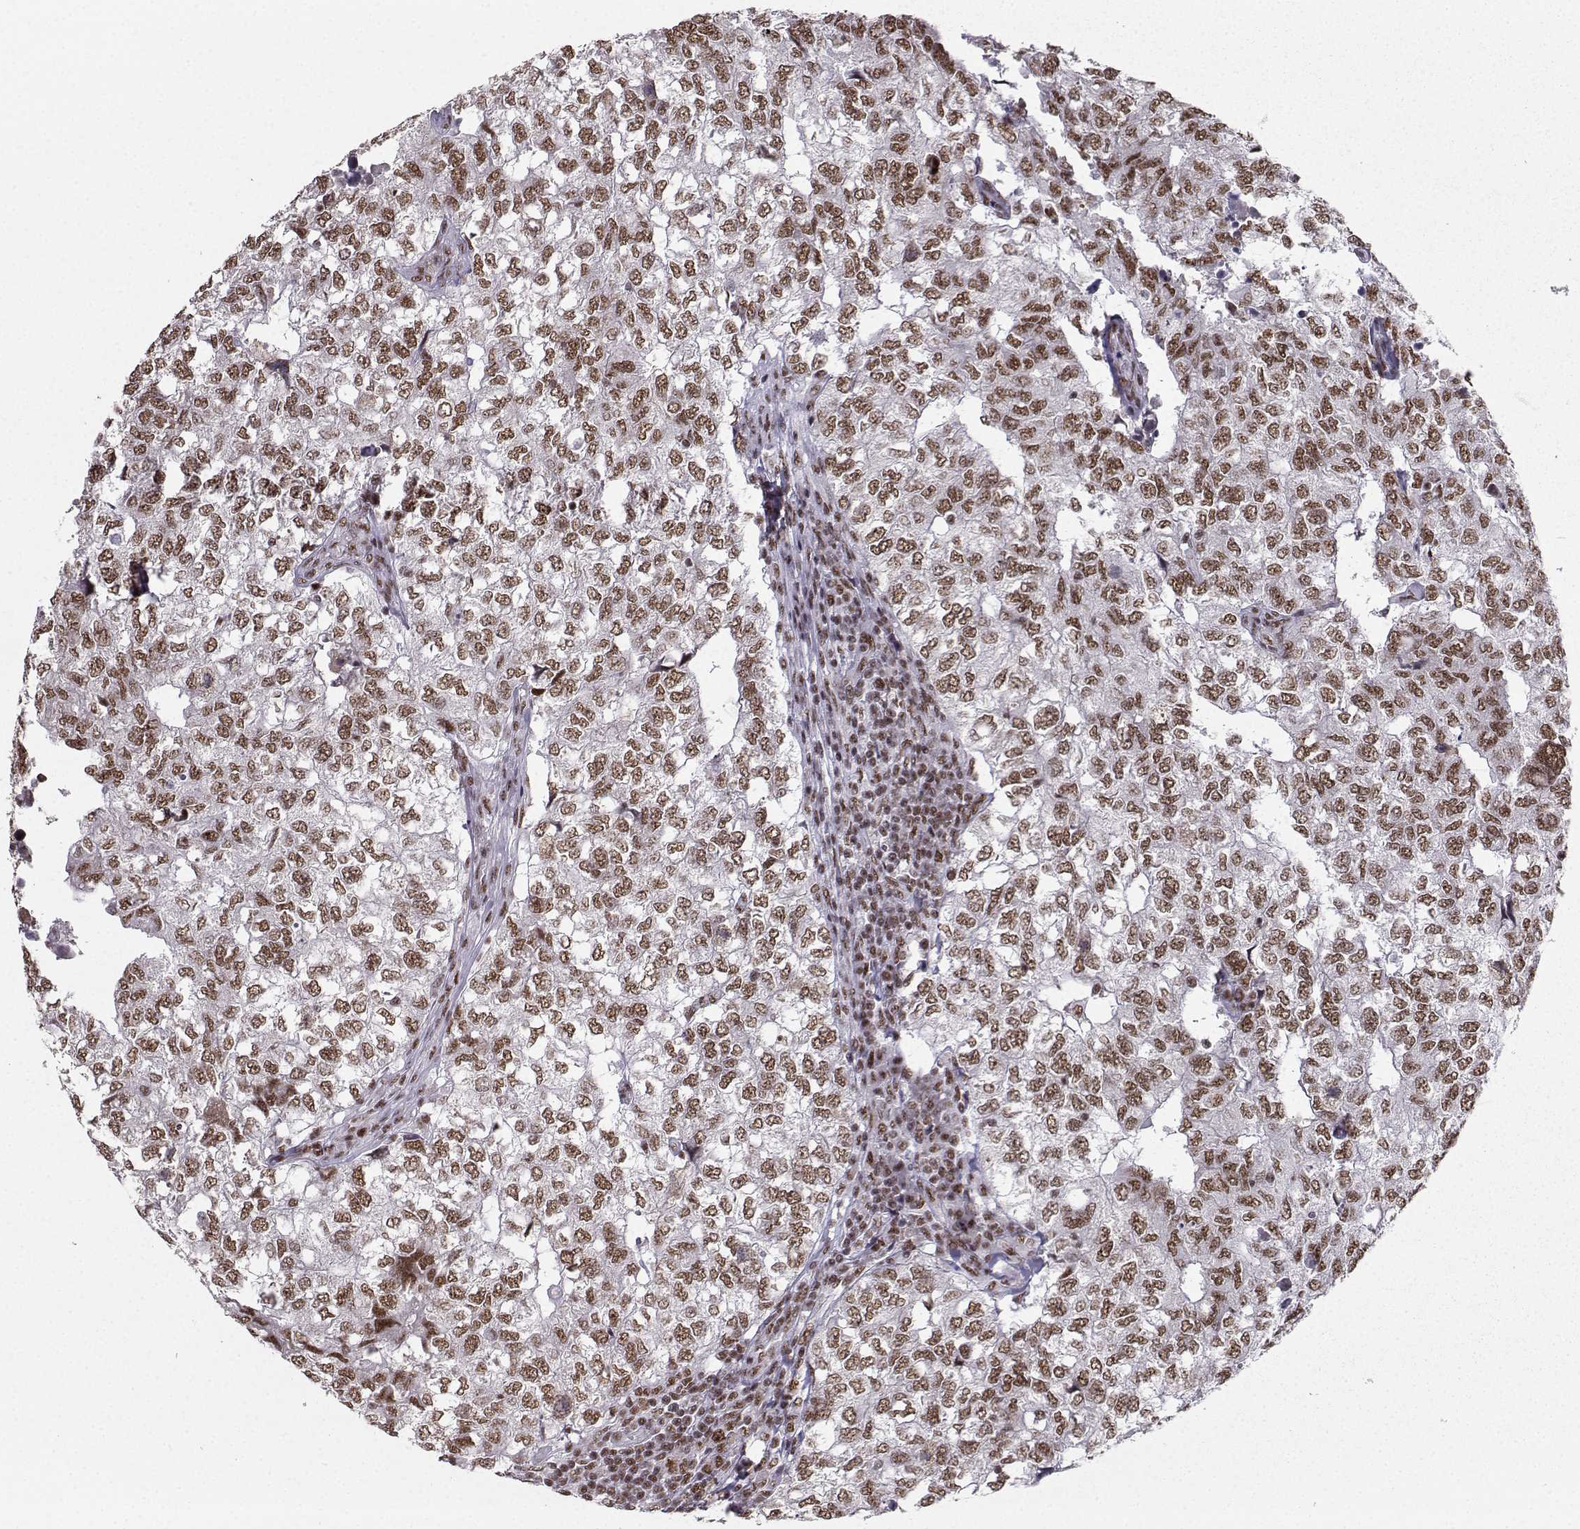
{"staining": {"intensity": "moderate", "quantity": ">75%", "location": "nuclear"}, "tissue": "breast cancer", "cell_type": "Tumor cells", "image_type": "cancer", "snomed": [{"axis": "morphology", "description": "Duct carcinoma"}, {"axis": "topography", "description": "Breast"}], "caption": "Tumor cells display medium levels of moderate nuclear staining in approximately >75% of cells in invasive ductal carcinoma (breast). (Brightfield microscopy of DAB IHC at high magnification).", "gene": "SNRPB2", "patient": {"sex": "female", "age": 30}}